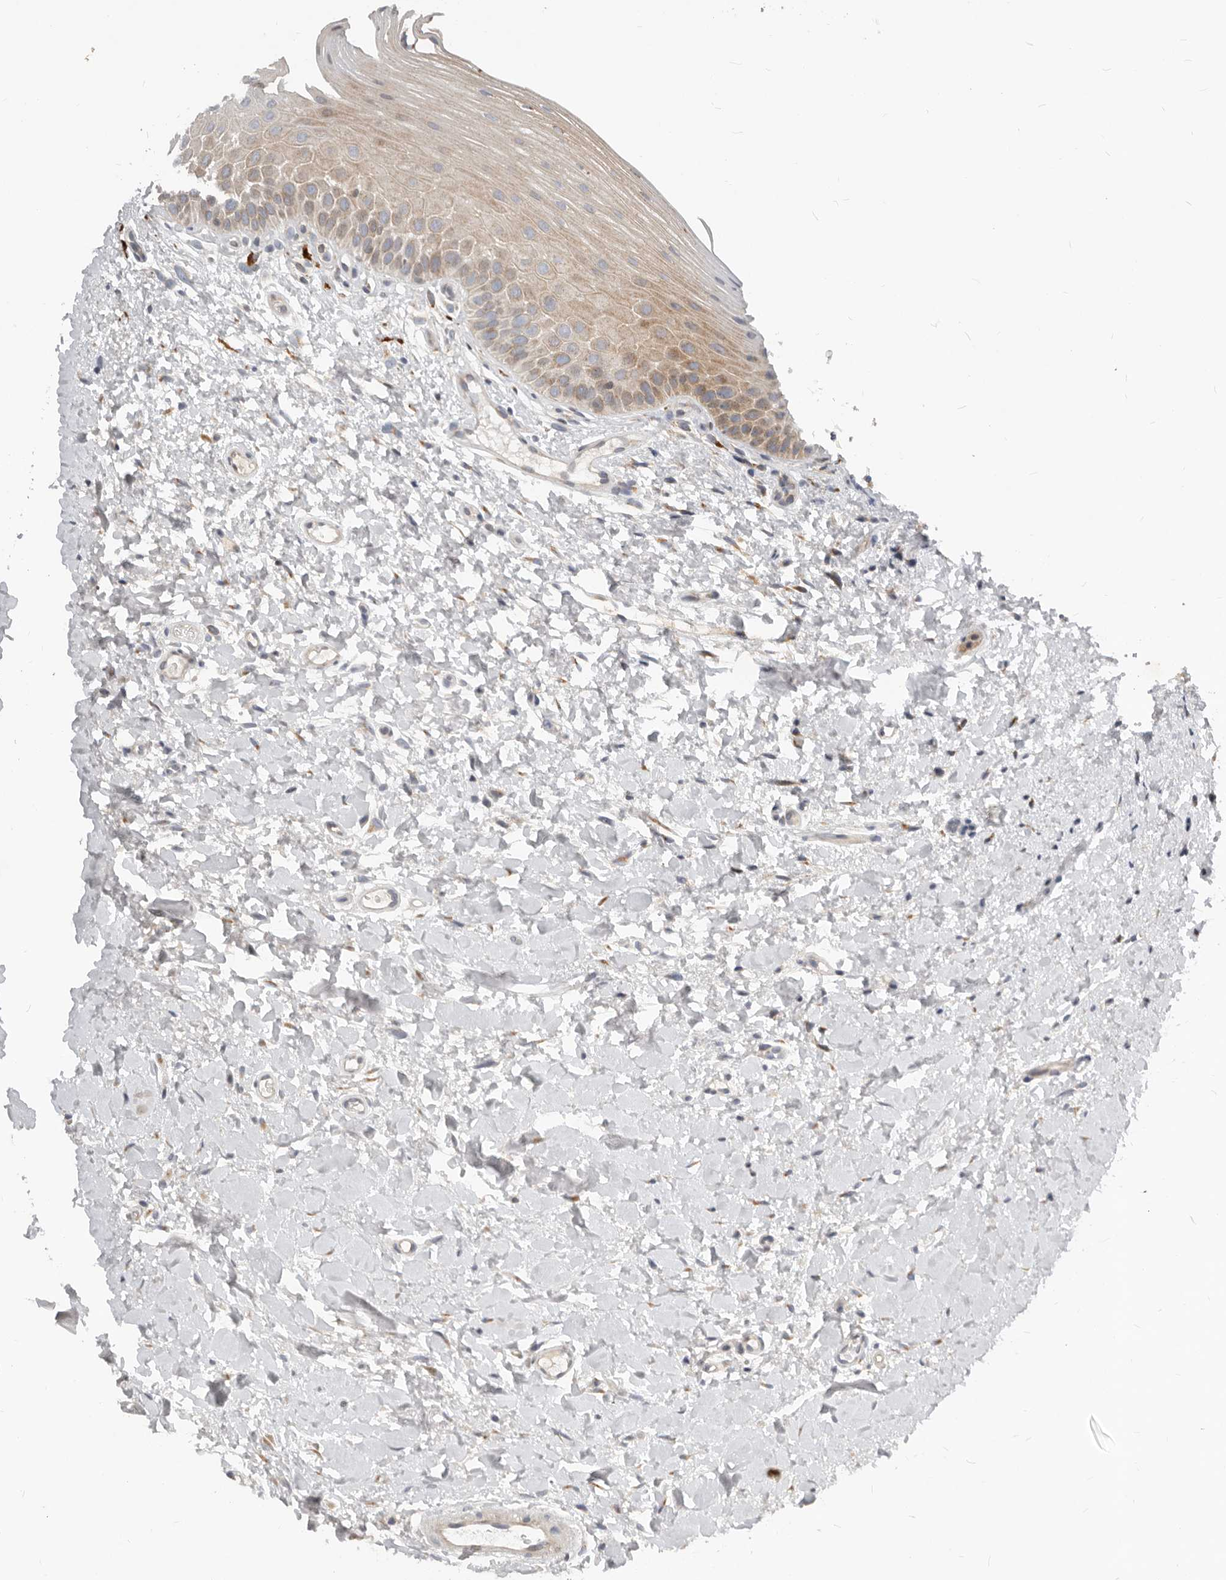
{"staining": {"intensity": "moderate", "quantity": "25%-75%", "location": "cytoplasmic/membranous"}, "tissue": "oral mucosa", "cell_type": "Squamous epithelial cells", "image_type": "normal", "snomed": [{"axis": "morphology", "description": "Normal tissue, NOS"}, {"axis": "topography", "description": "Oral tissue"}], "caption": "IHC (DAB) staining of unremarkable oral mucosa demonstrates moderate cytoplasmic/membranous protein positivity in about 25%-75% of squamous epithelial cells.", "gene": "NPY4R2", "patient": {"sex": "female", "age": 56}}